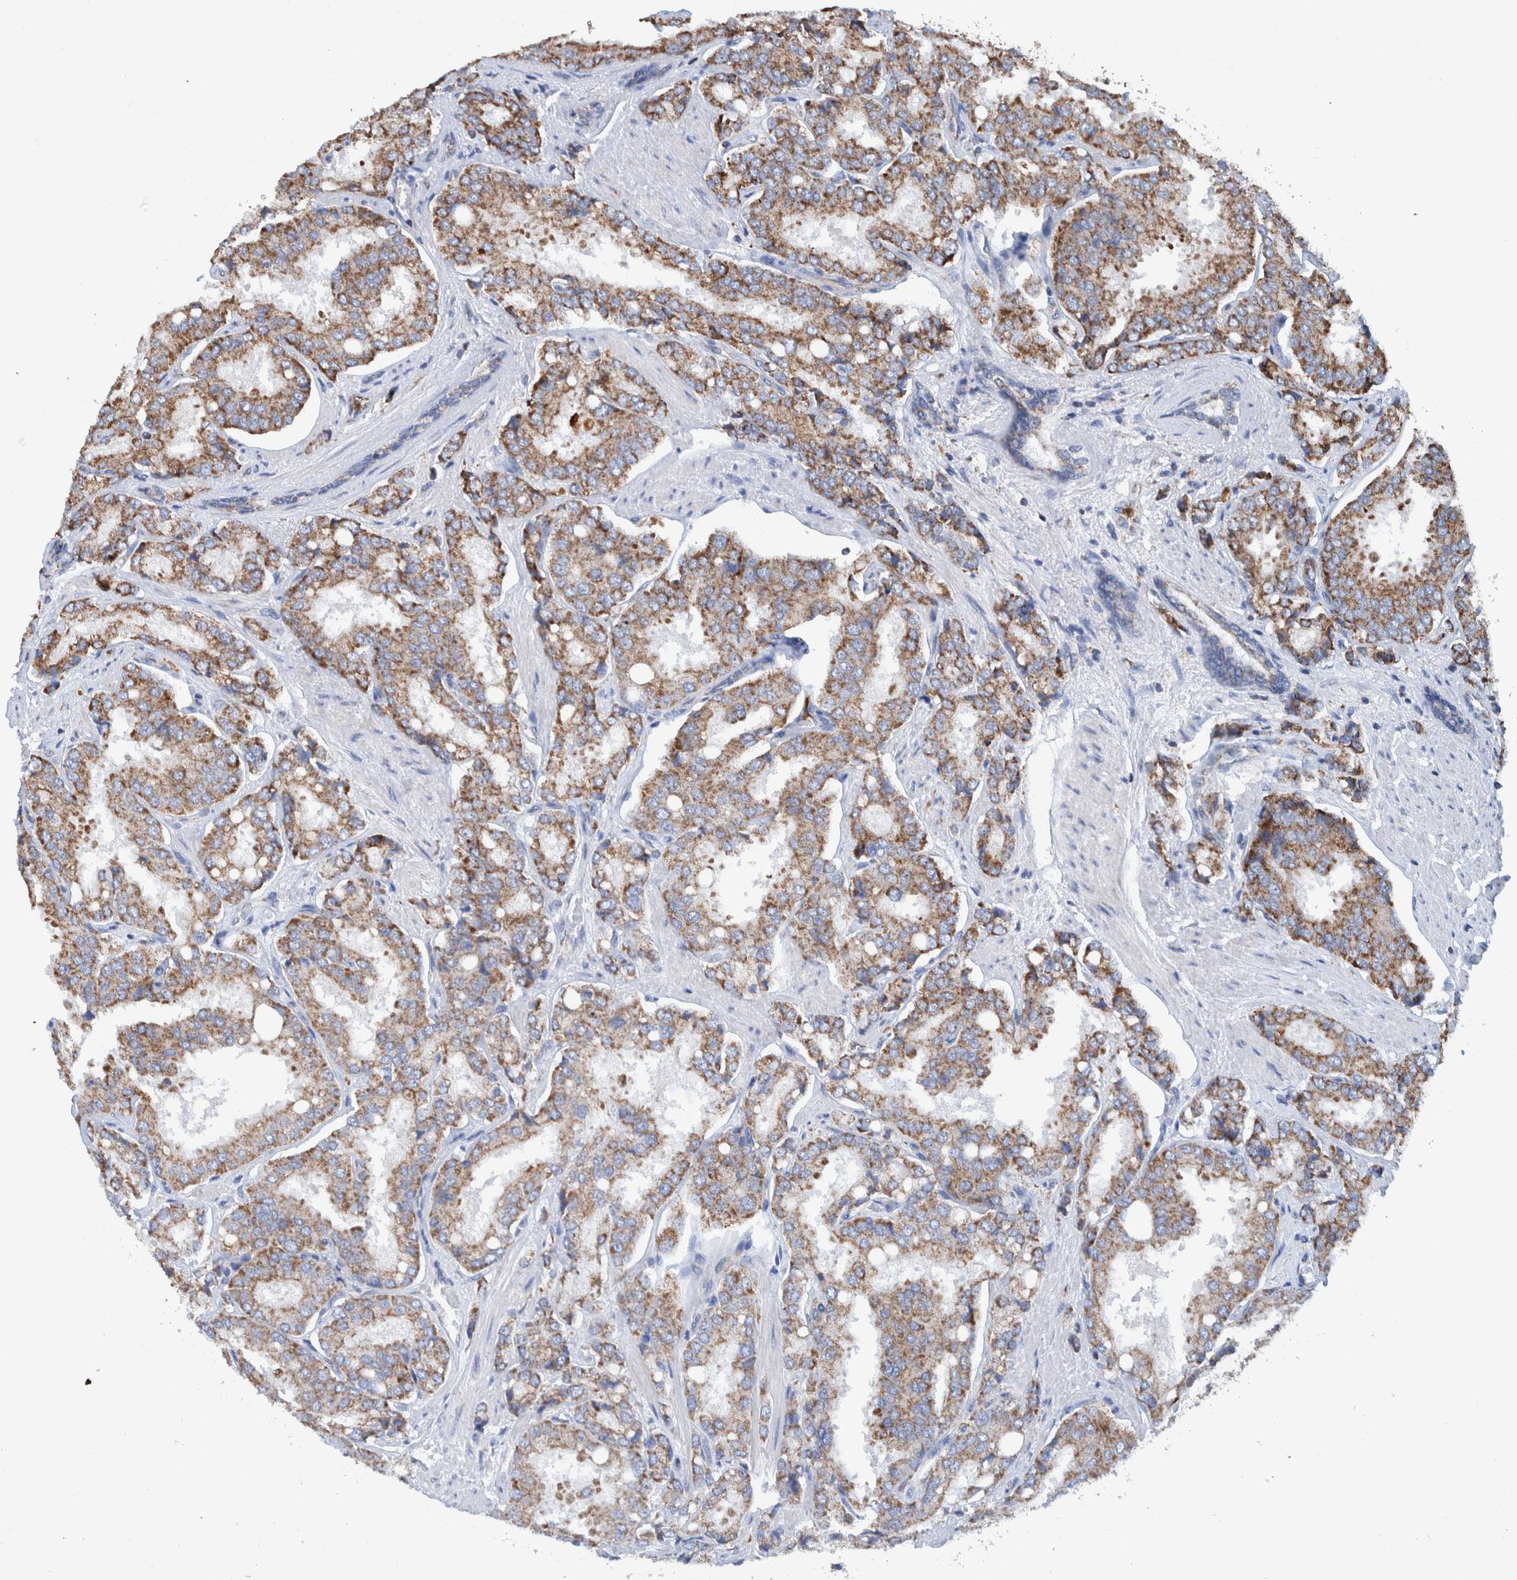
{"staining": {"intensity": "moderate", "quantity": ">75%", "location": "cytoplasmic/membranous"}, "tissue": "prostate cancer", "cell_type": "Tumor cells", "image_type": "cancer", "snomed": [{"axis": "morphology", "description": "Adenocarcinoma, High grade"}, {"axis": "topography", "description": "Prostate"}], "caption": "Prostate high-grade adenocarcinoma stained with a brown dye displays moderate cytoplasmic/membranous positive staining in about >75% of tumor cells.", "gene": "DECR1", "patient": {"sex": "male", "age": 50}}